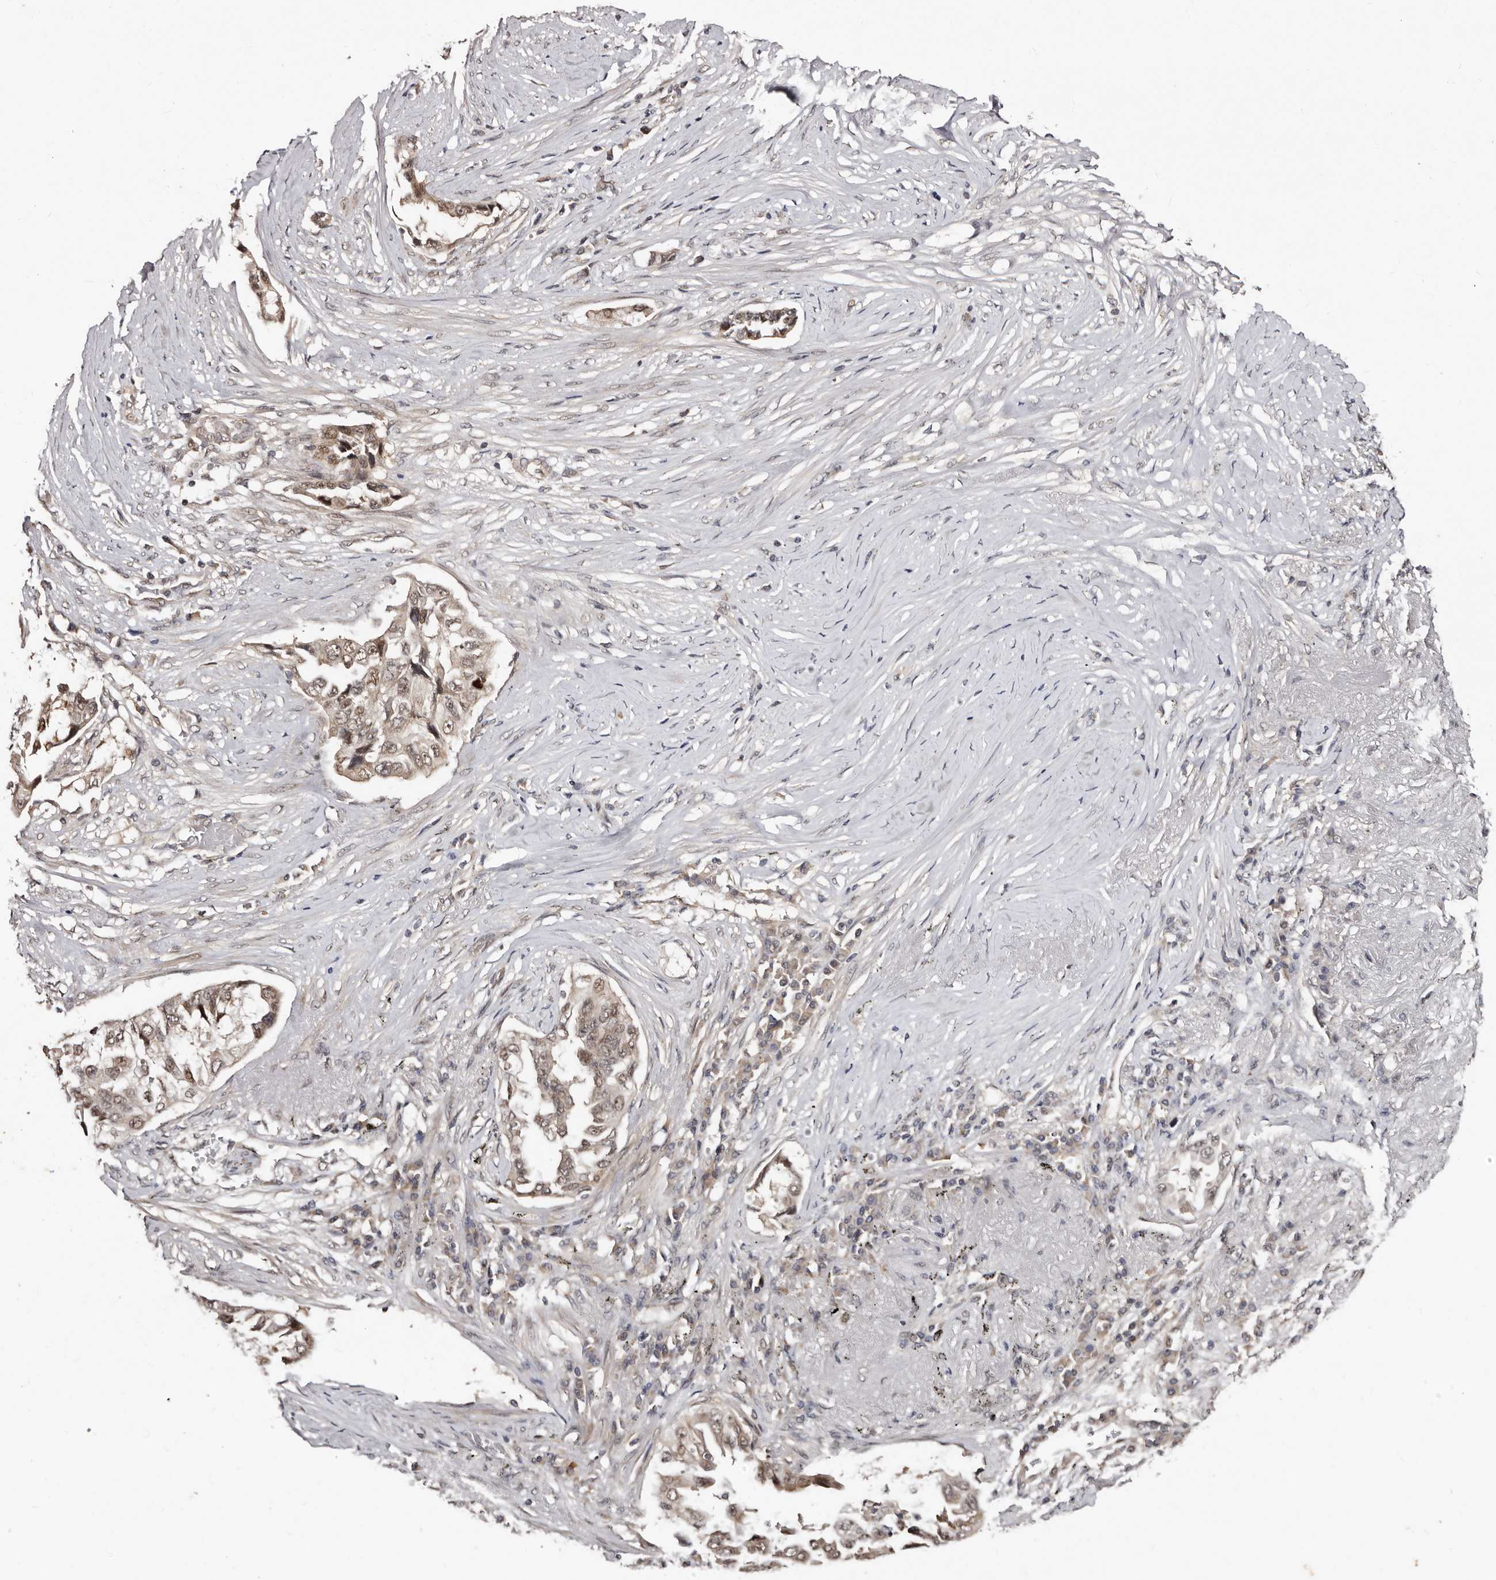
{"staining": {"intensity": "weak", "quantity": ">75%", "location": "cytoplasmic/membranous,nuclear"}, "tissue": "lung cancer", "cell_type": "Tumor cells", "image_type": "cancer", "snomed": [{"axis": "morphology", "description": "Adenocarcinoma, NOS"}, {"axis": "topography", "description": "Lung"}], "caption": "Lung cancer (adenocarcinoma) tissue exhibits weak cytoplasmic/membranous and nuclear staining in about >75% of tumor cells", "gene": "TBC1D22B", "patient": {"sex": "female", "age": 51}}